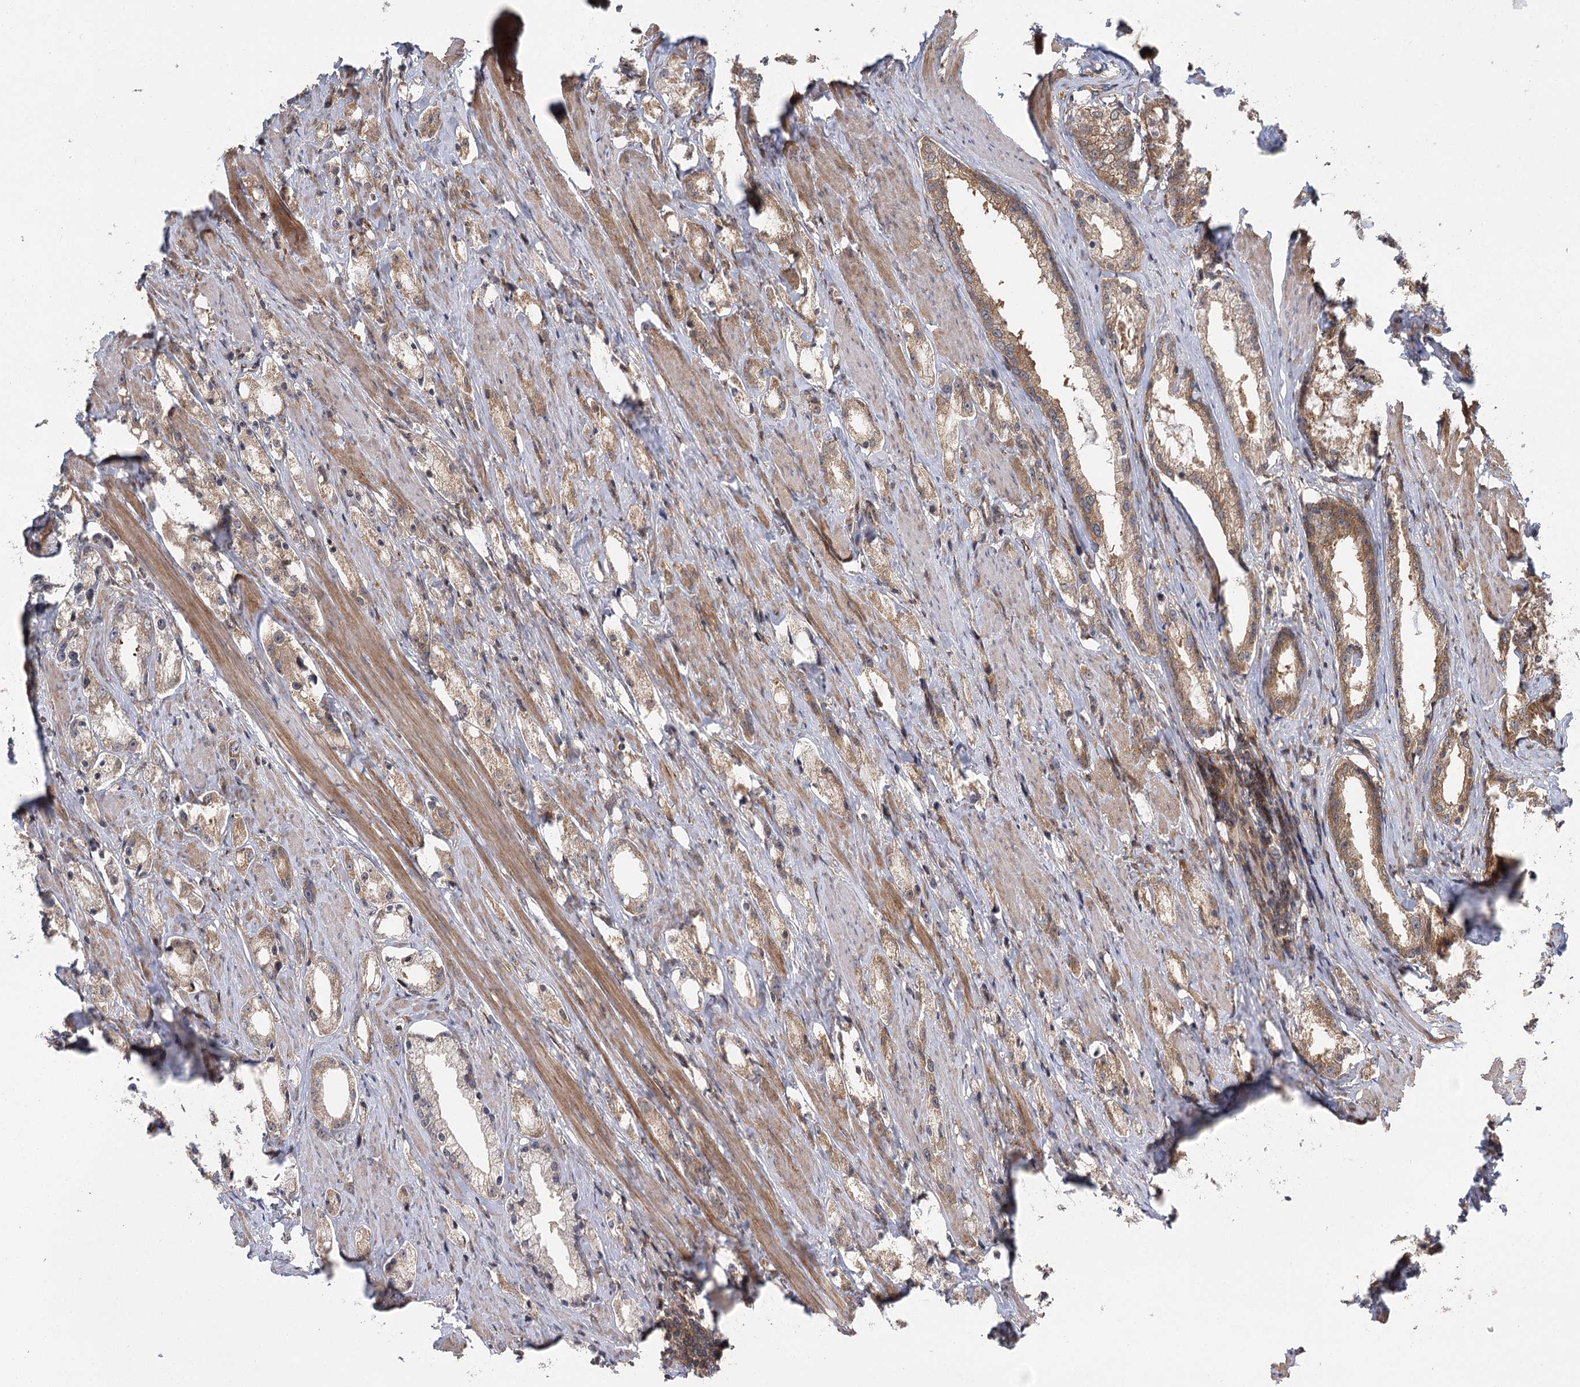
{"staining": {"intensity": "weak", "quantity": "25%-75%", "location": "cytoplasmic/membranous"}, "tissue": "prostate cancer", "cell_type": "Tumor cells", "image_type": "cancer", "snomed": [{"axis": "morphology", "description": "Adenocarcinoma, High grade"}, {"axis": "topography", "description": "Prostate"}], "caption": "A high-resolution histopathology image shows immunohistochemistry staining of prostate high-grade adenocarcinoma, which shows weak cytoplasmic/membranous positivity in about 25%-75% of tumor cells.", "gene": "C12orf4", "patient": {"sex": "male", "age": 66}}